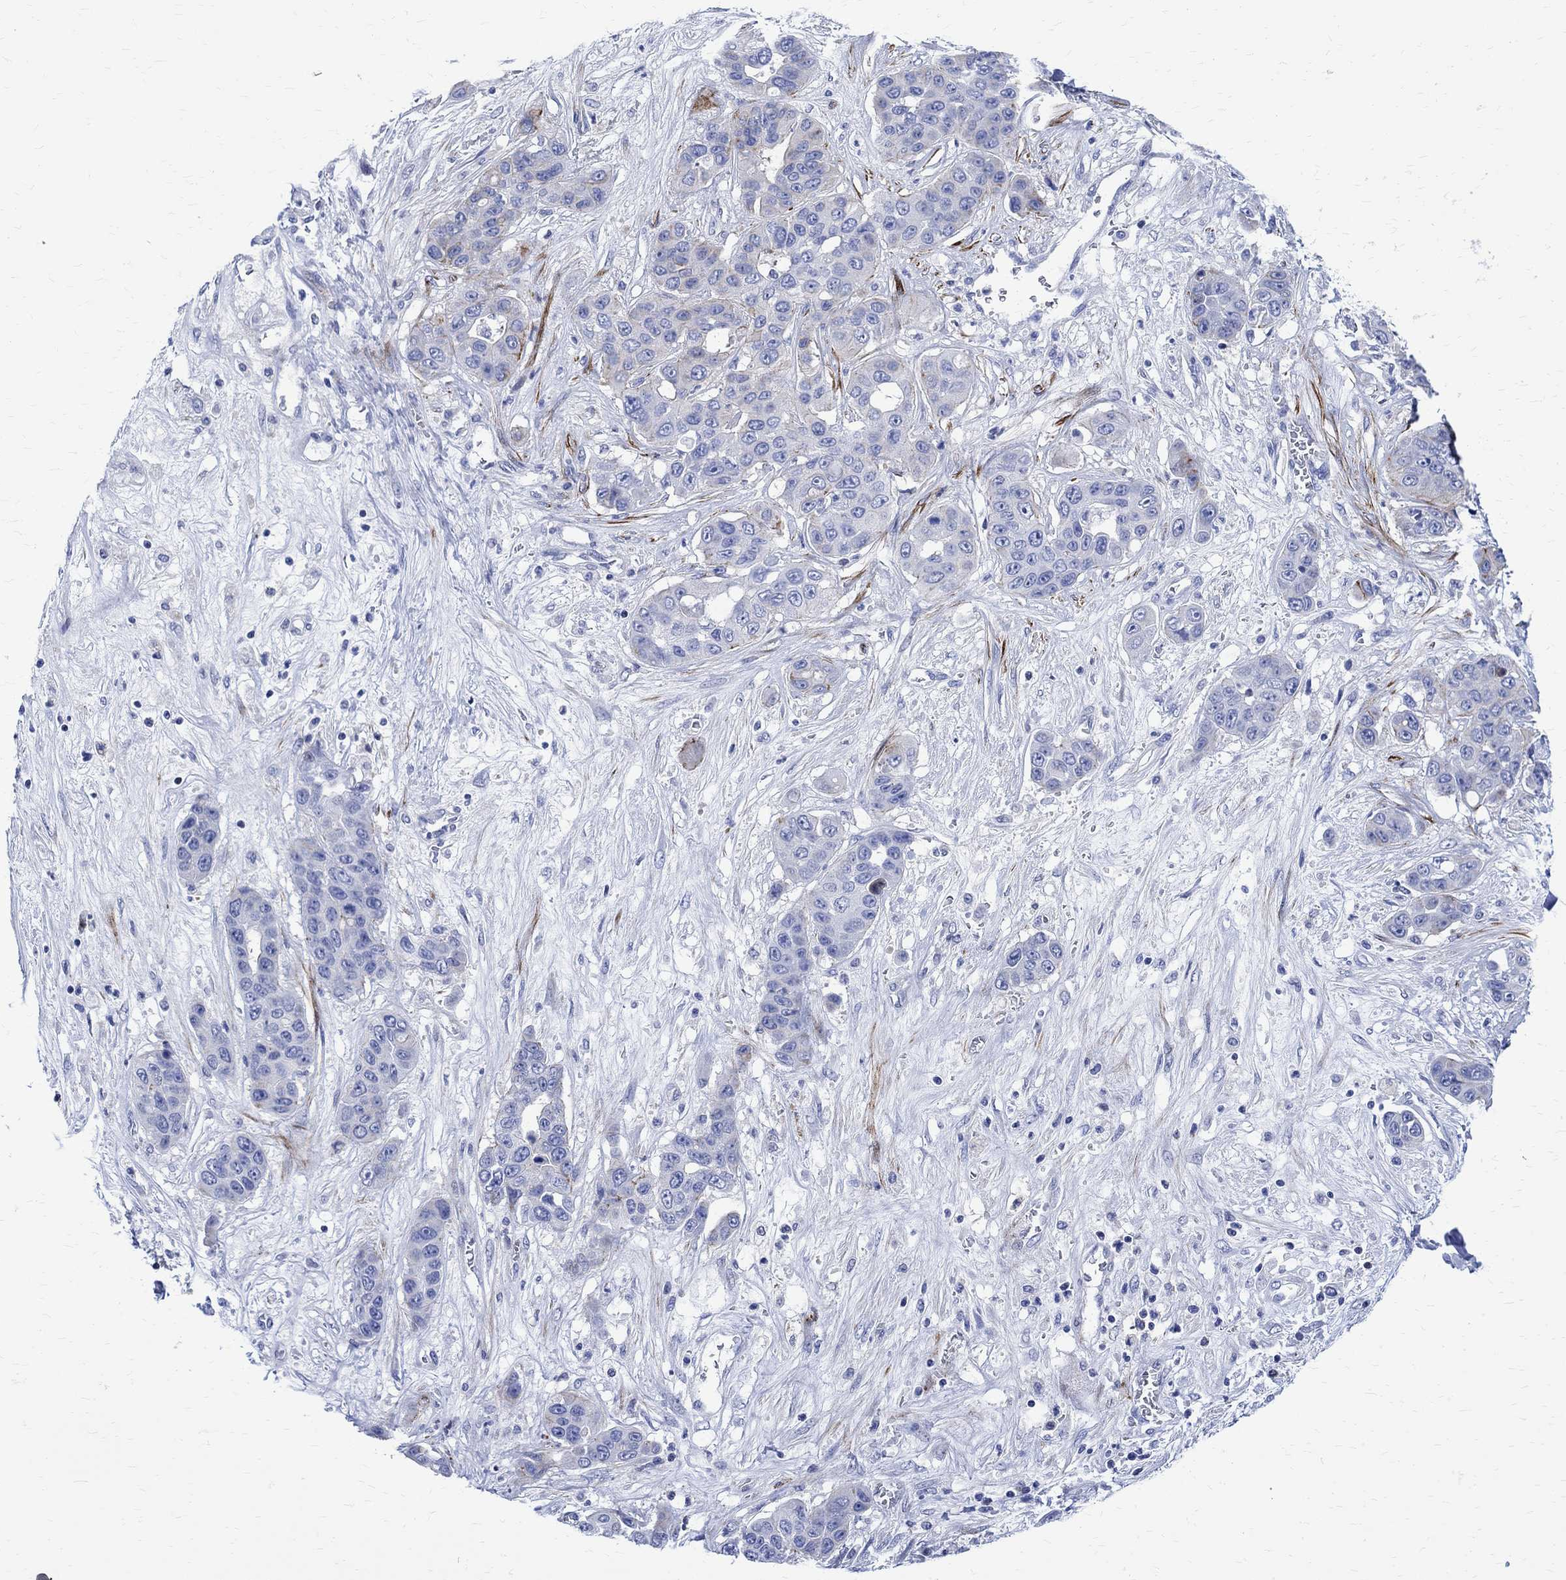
{"staining": {"intensity": "weak", "quantity": "<25%", "location": "cytoplasmic/membranous"}, "tissue": "liver cancer", "cell_type": "Tumor cells", "image_type": "cancer", "snomed": [{"axis": "morphology", "description": "Cholangiocarcinoma"}, {"axis": "topography", "description": "Liver"}], "caption": "DAB (3,3'-diaminobenzidine) immunohistochemical staining of human liver cancer reveals no significant staining in tumor cells.", "gene": "PARVB", "patient": {"sex": "female", "age": 52}}